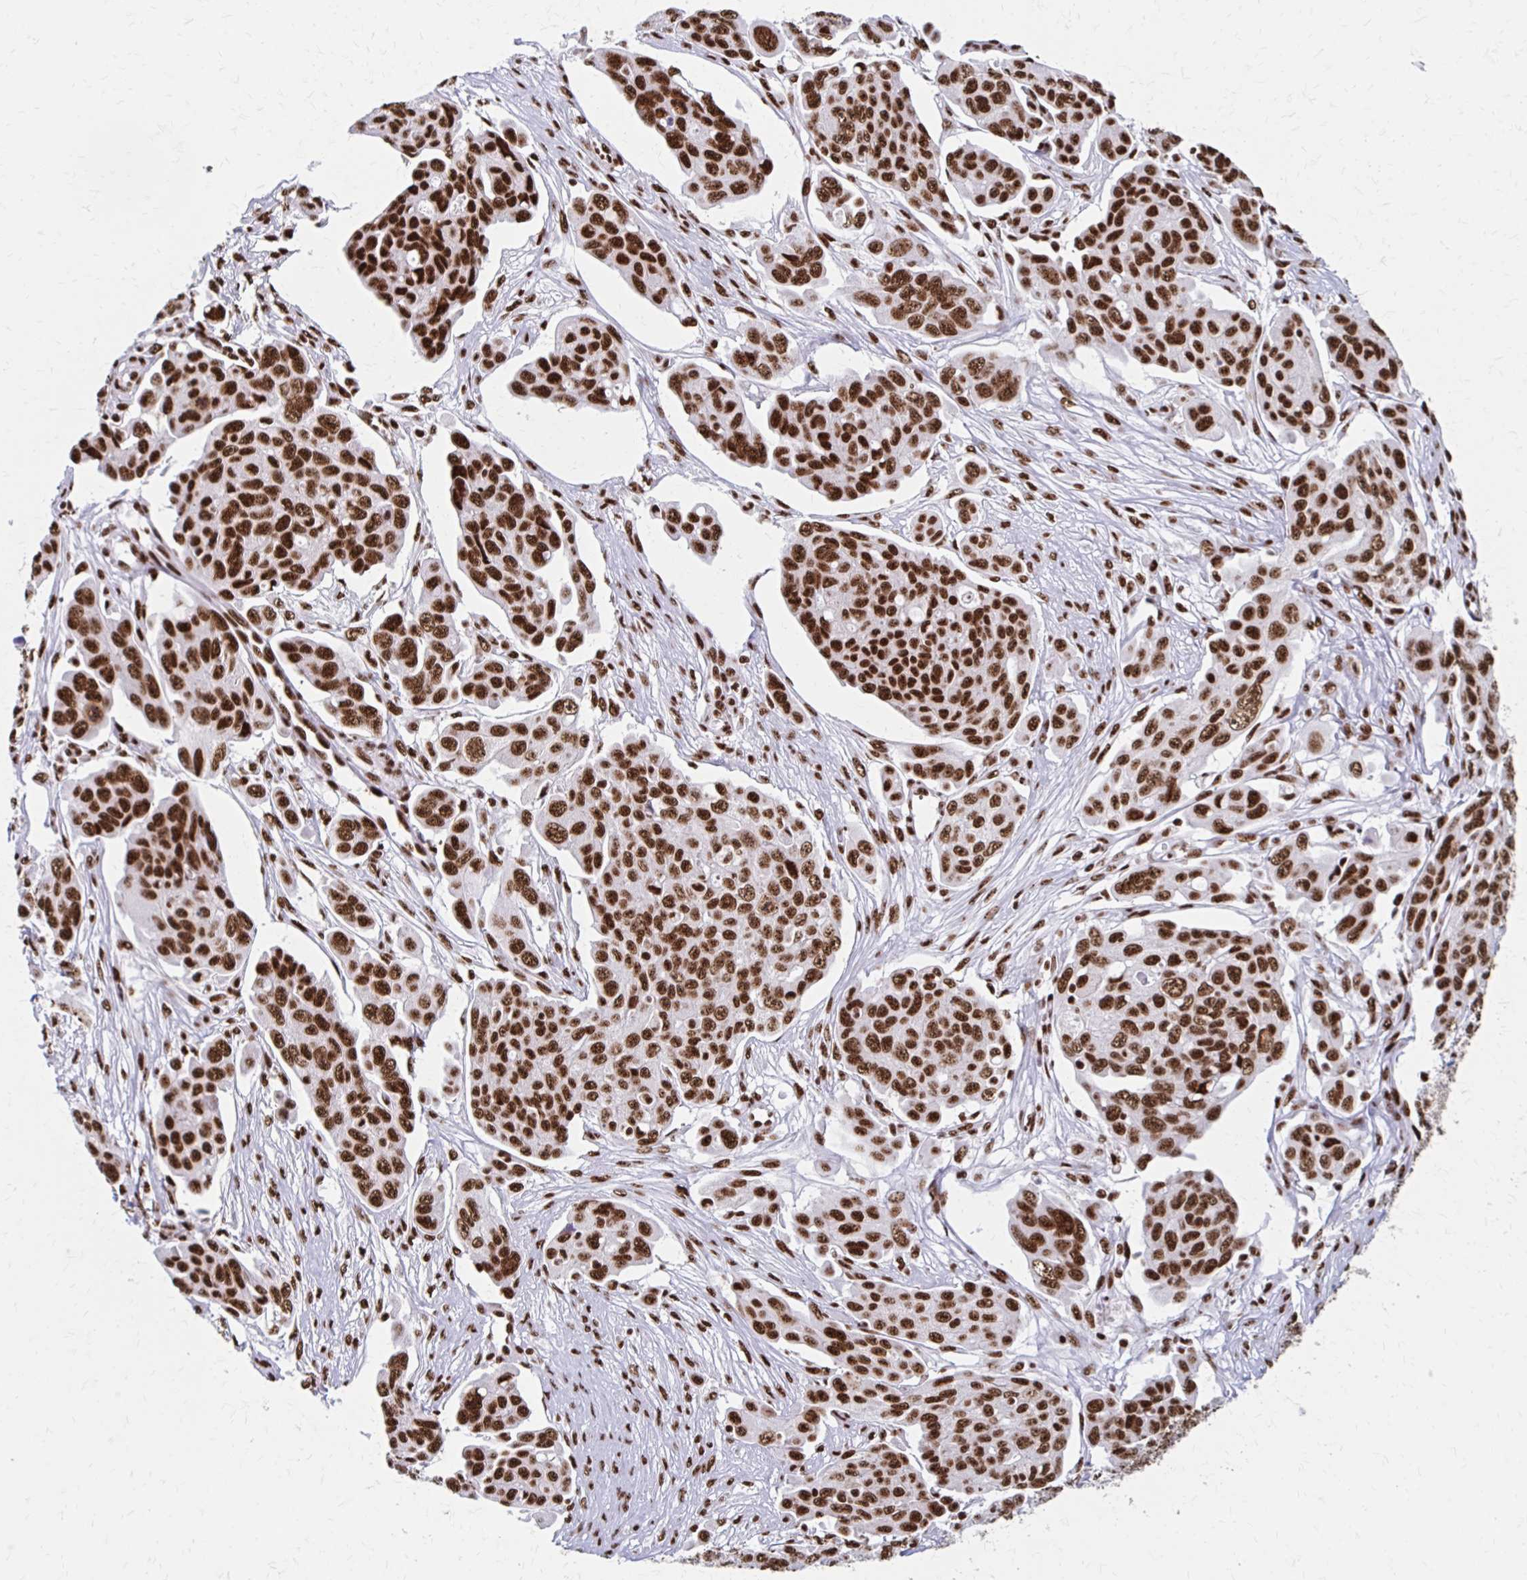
{"staining": {"intensity": "strong", "quantity": ">75%", "location": "nuclear"}, "tissue": "ovarian cancer", "cell_type": "Tumor cells", "image_type": "cancer", "snomed": [{"axis": "morphology", "description": "Carcinoma, endometroid"}, {"axis": "topography", "description": "Ovary"}], "caption": "This photomicrograph demonstrates ovarian endometroid carcinoma stained with immunohistochemistry to label a protein in brown. The nuclear of tumor cells show strong positivity for the protein. Nuclei are counter-stained blue.", "gene": "CNKSR3", "patient": {"sex": "female", "age": 70}}